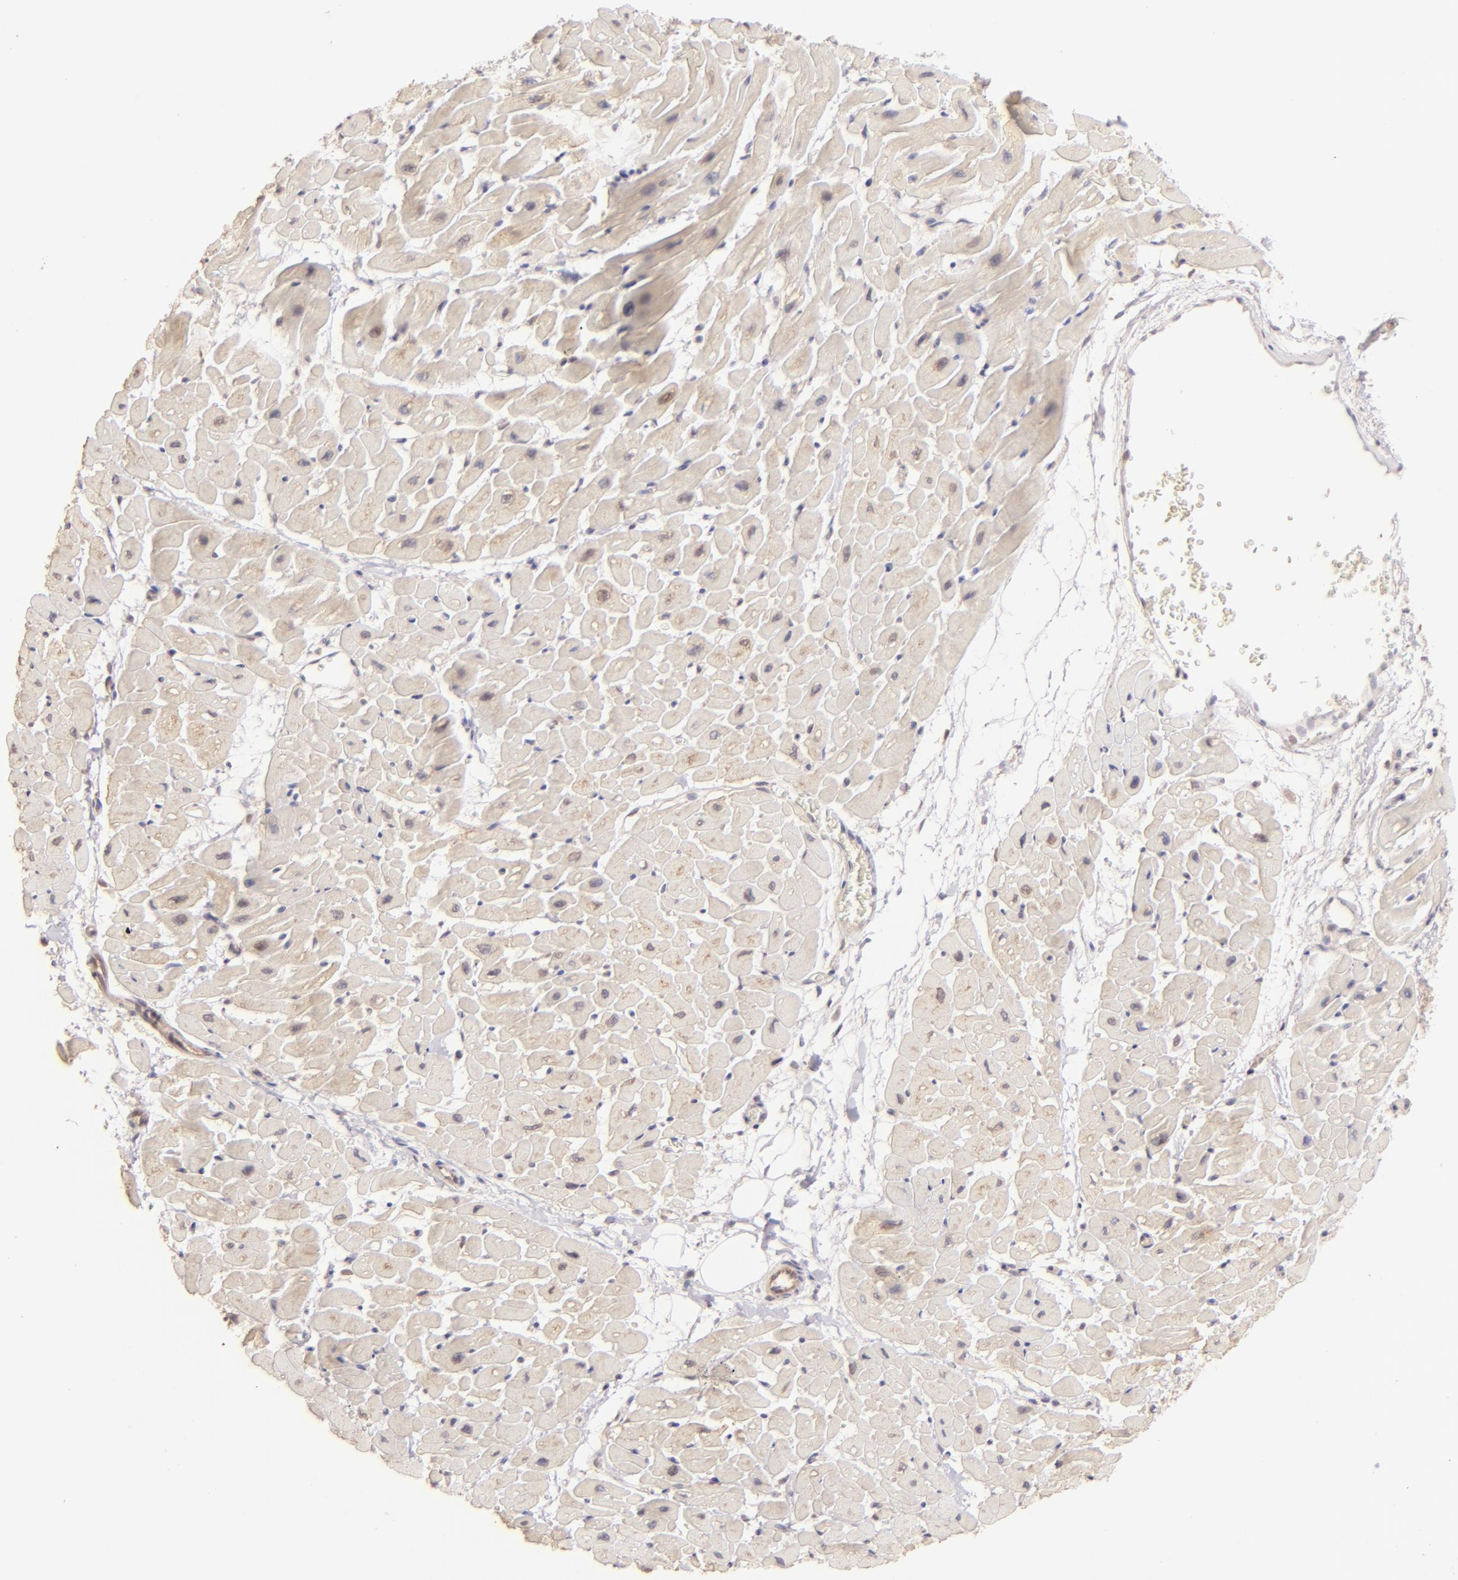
{"staining": {"intensity": "weak", "quantity": "25%-75%", "location": "cytoplasmic/membranous"}, "tissue": "heart muscle", "cell_type": "Cardiomyocytes", "image_type": "normal", "snomed": [{"axis": "morphology", "description": "Normal tissue, NOS"}, {"axis": "topography", "description": "Heart"}], "caption": "Normal heart muscle displays weak cytoplasmic/membranous staining in approximately 25%-75% of cardiomyocytes, visualized by immunohistochemistry.", "gene": "CLDN1", "patient": {"sex": "male", "age": 45}}